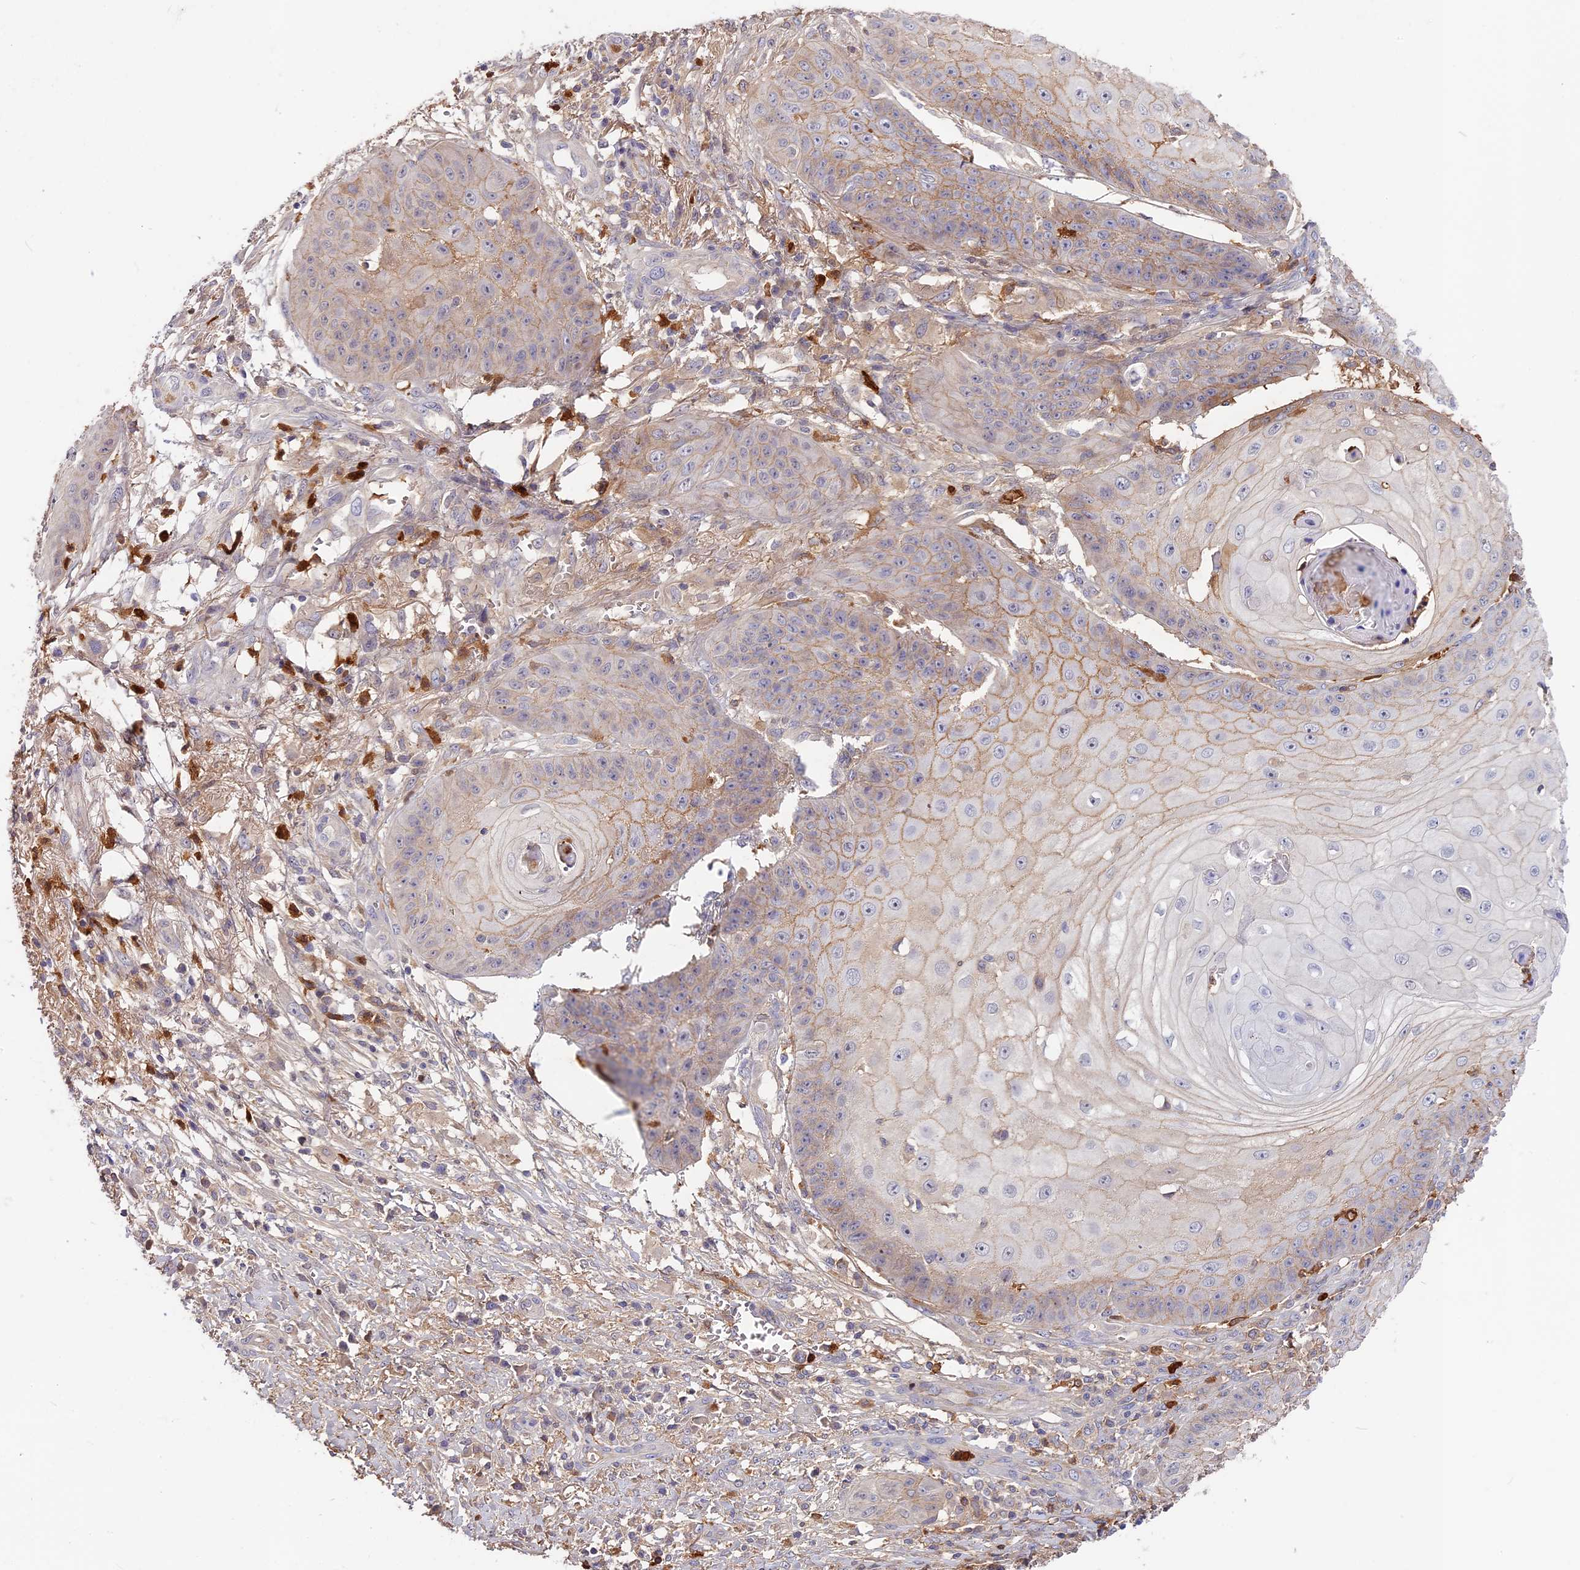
{"staining": {"intensity": "weak", "quantity": "<25%", "location": "cytoplasmic/membranous"}, "tissue": "skin cancer", "cell_type": "Tumor cells", "image_type": "cancer", "snomed": [{"axis": "morphology", "description": "Squamous cell carcinoma, NOS"}, {"axis": "topography", "description": "Skin"}], "caption": "Tumor cells show no significant protein positivity in skin cancer. The staining was performed using DAB (3,3'-diaminobenzidine) to visualize the protein expression in brown, while the nuclei were stained in blue with hematoxylin (Magnification: 20x).", "gene": "ADGRD1", "patient": {"sex": "male", "age": 70}}